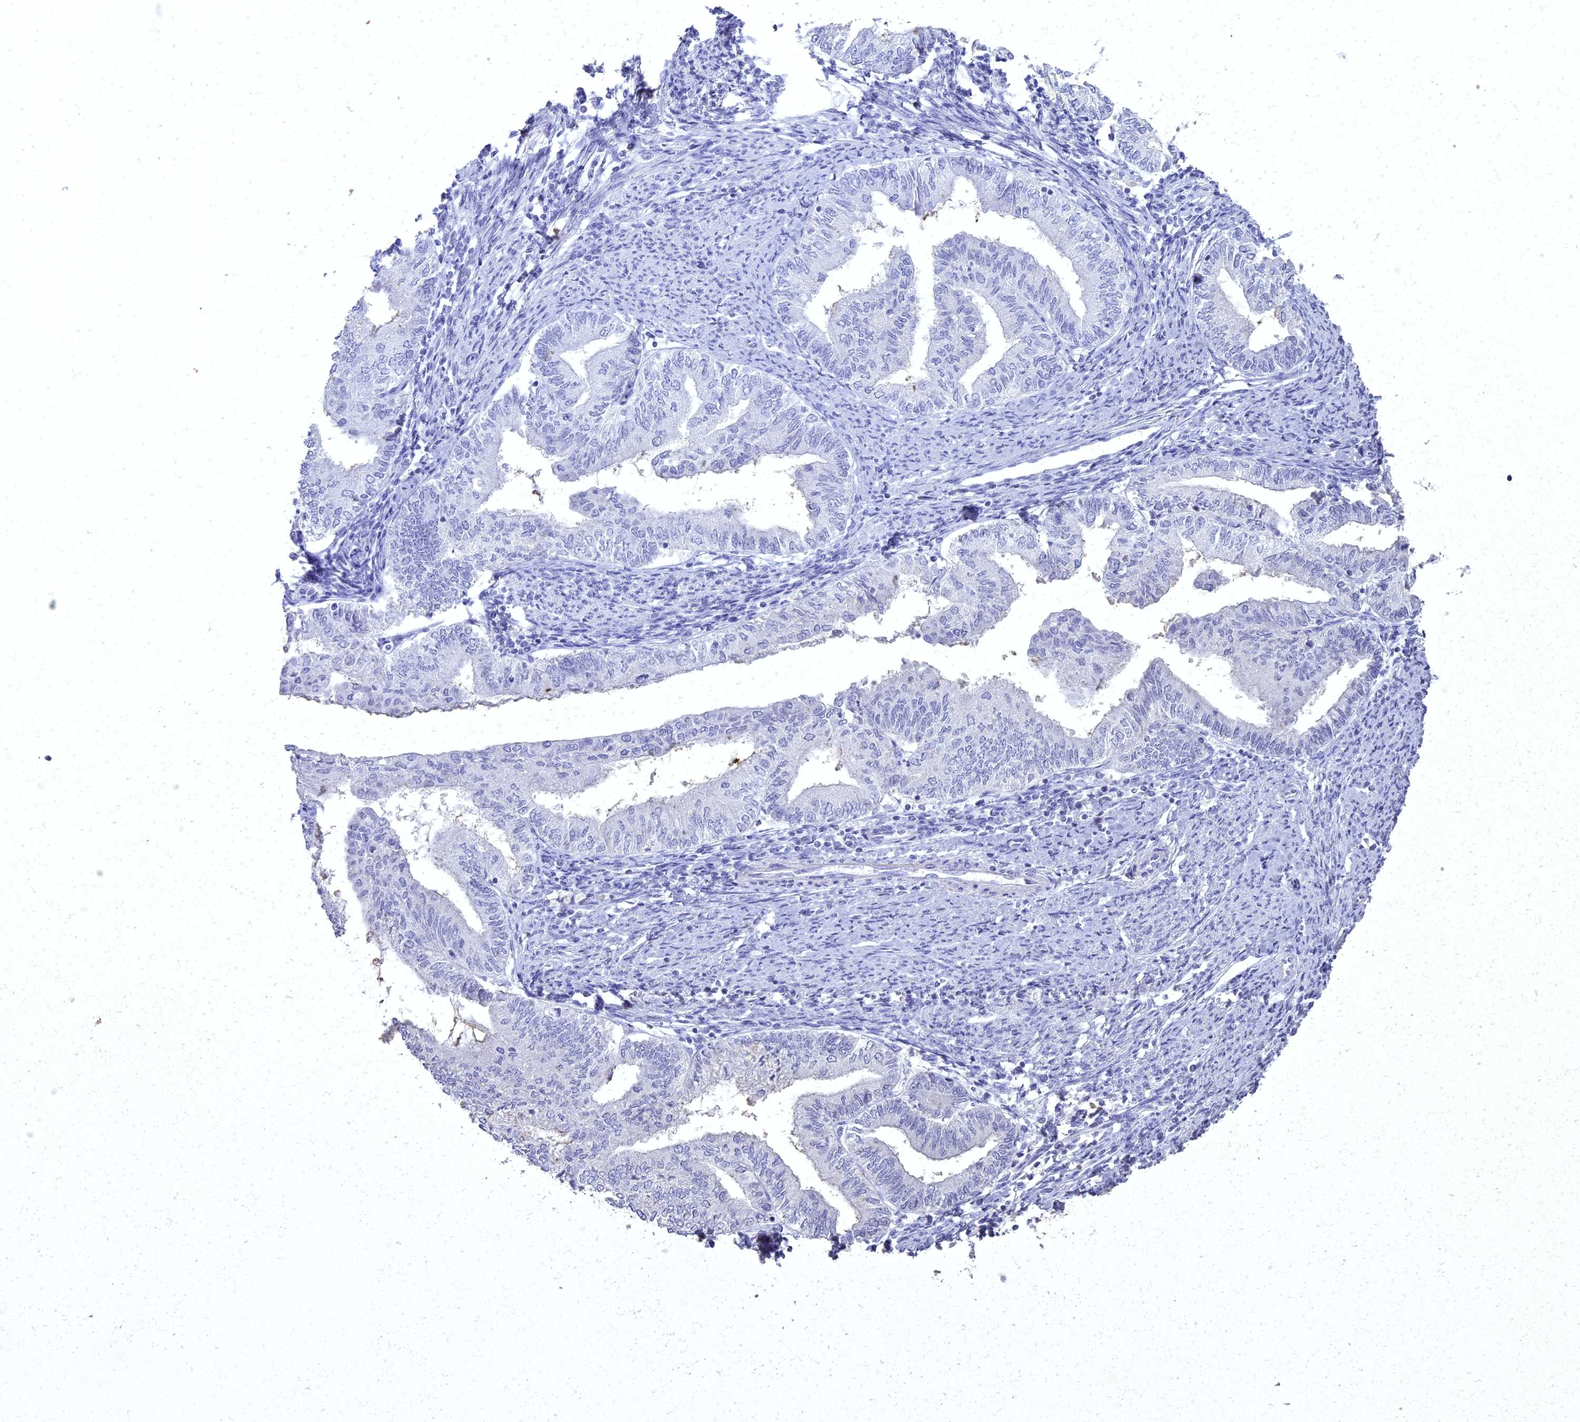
{"staining": {"intensity": "negative", "quantity": "none", "location": "none"}, "tissue": "endometrial cancer", "cell_type": "Tumor cells", "image_type": "cancer", "snomed": [{"axis": "morphology", "description": "Adenocarcinoma, NOS"}, {"axis": "topography", "description": "Endometrium"}], "caption": "A high-resolution photomicrograph shows immunohistochemistry staining of endometrial cancer, which shows no significant staining in tumor cells.", "gene": "ING5", "patient": {"sex": "female", "age": 66}}